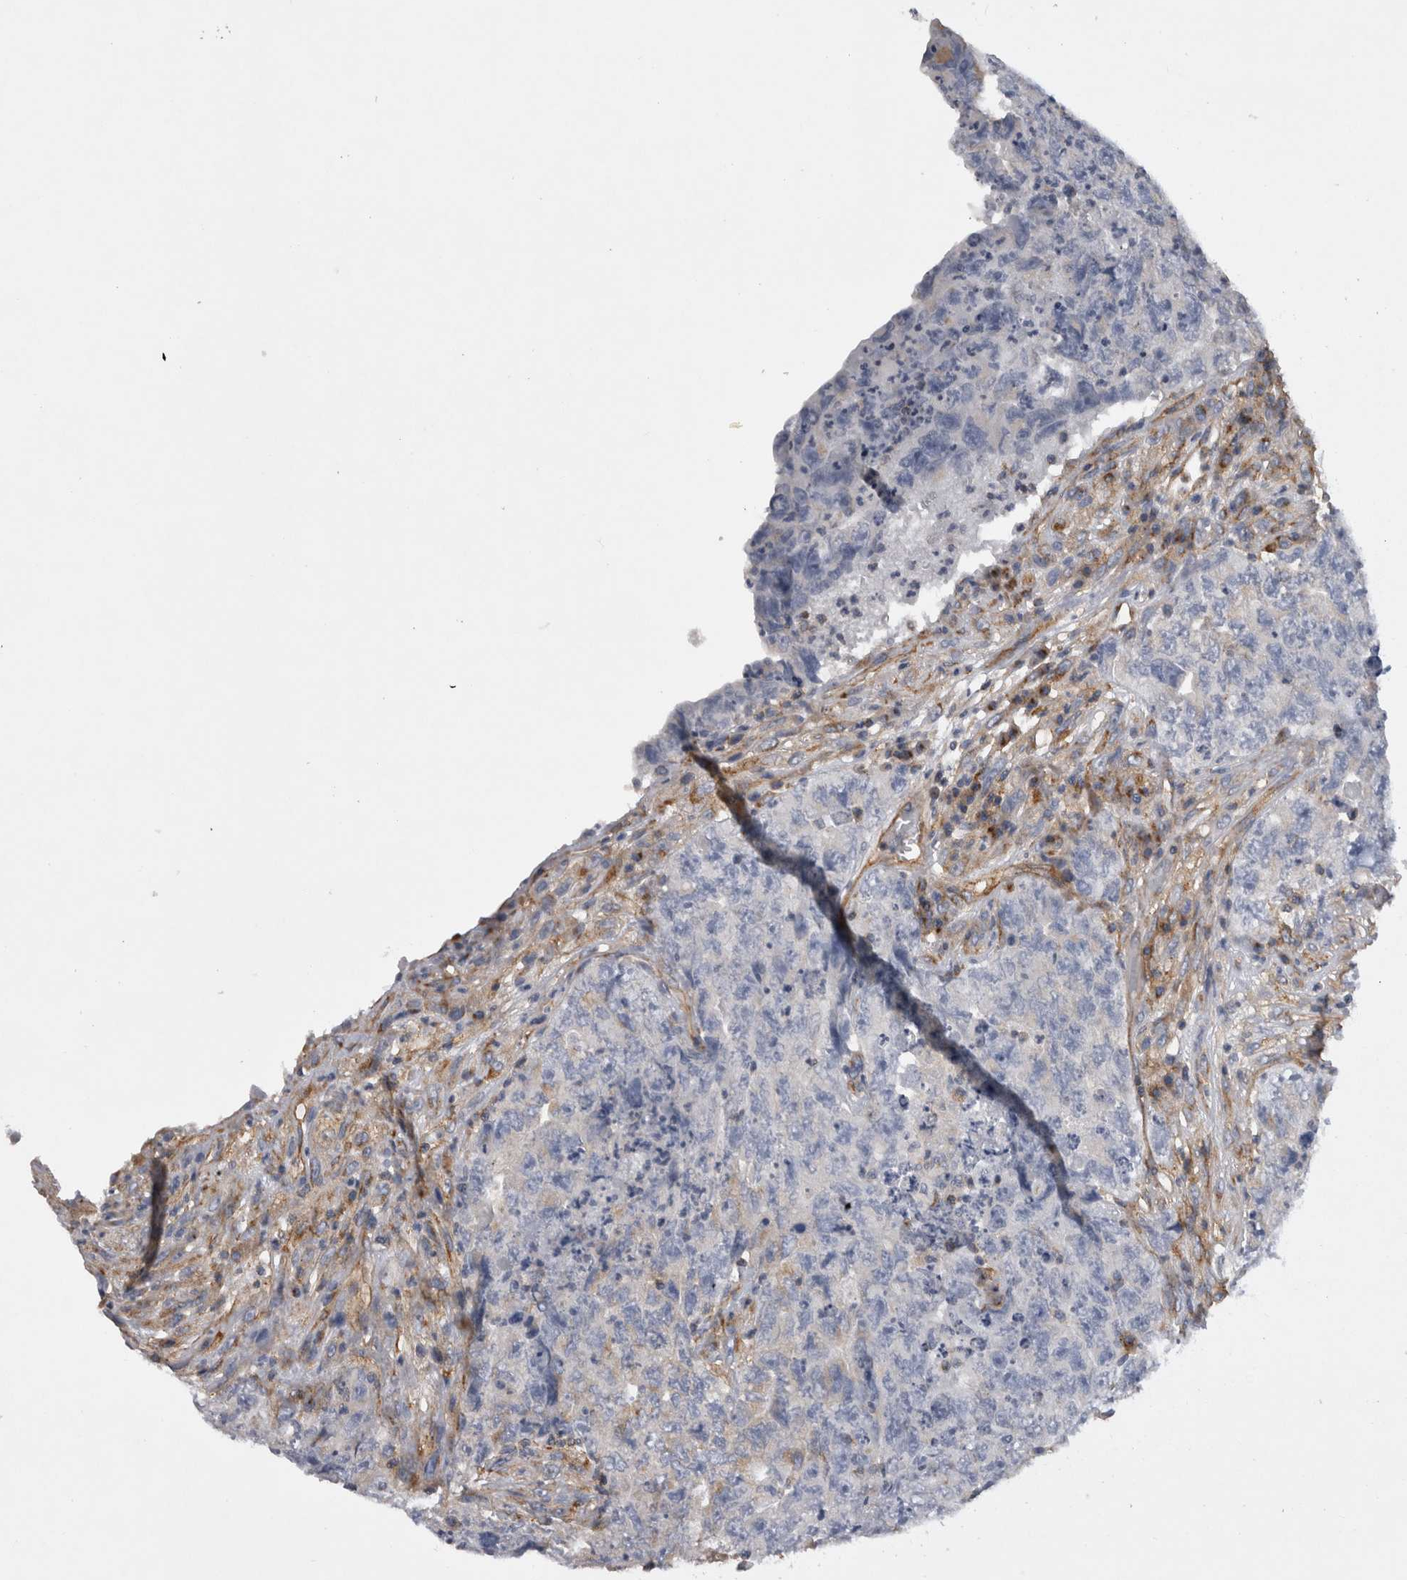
{"staining": {"intensity": "negative", "quantity": "none", "location": "none"}, "tissue": "testis cancer", "cell_type": "Tumor cells", "image_type": "cancer", "snomed": [{"axis": "morphology", "description": "Carcinoma, Embryonal, NOS"}, {"axis": "topography", "description": "Testis"}], "caption": "Immunohistochemical staining of testis cancer (embryonal carcinoma) demonstrates no significant expression in tumor cells. Nuclei are stained in blue.", "gene": "ATXN3", "patient": {"sex": "male", "age": 32}}